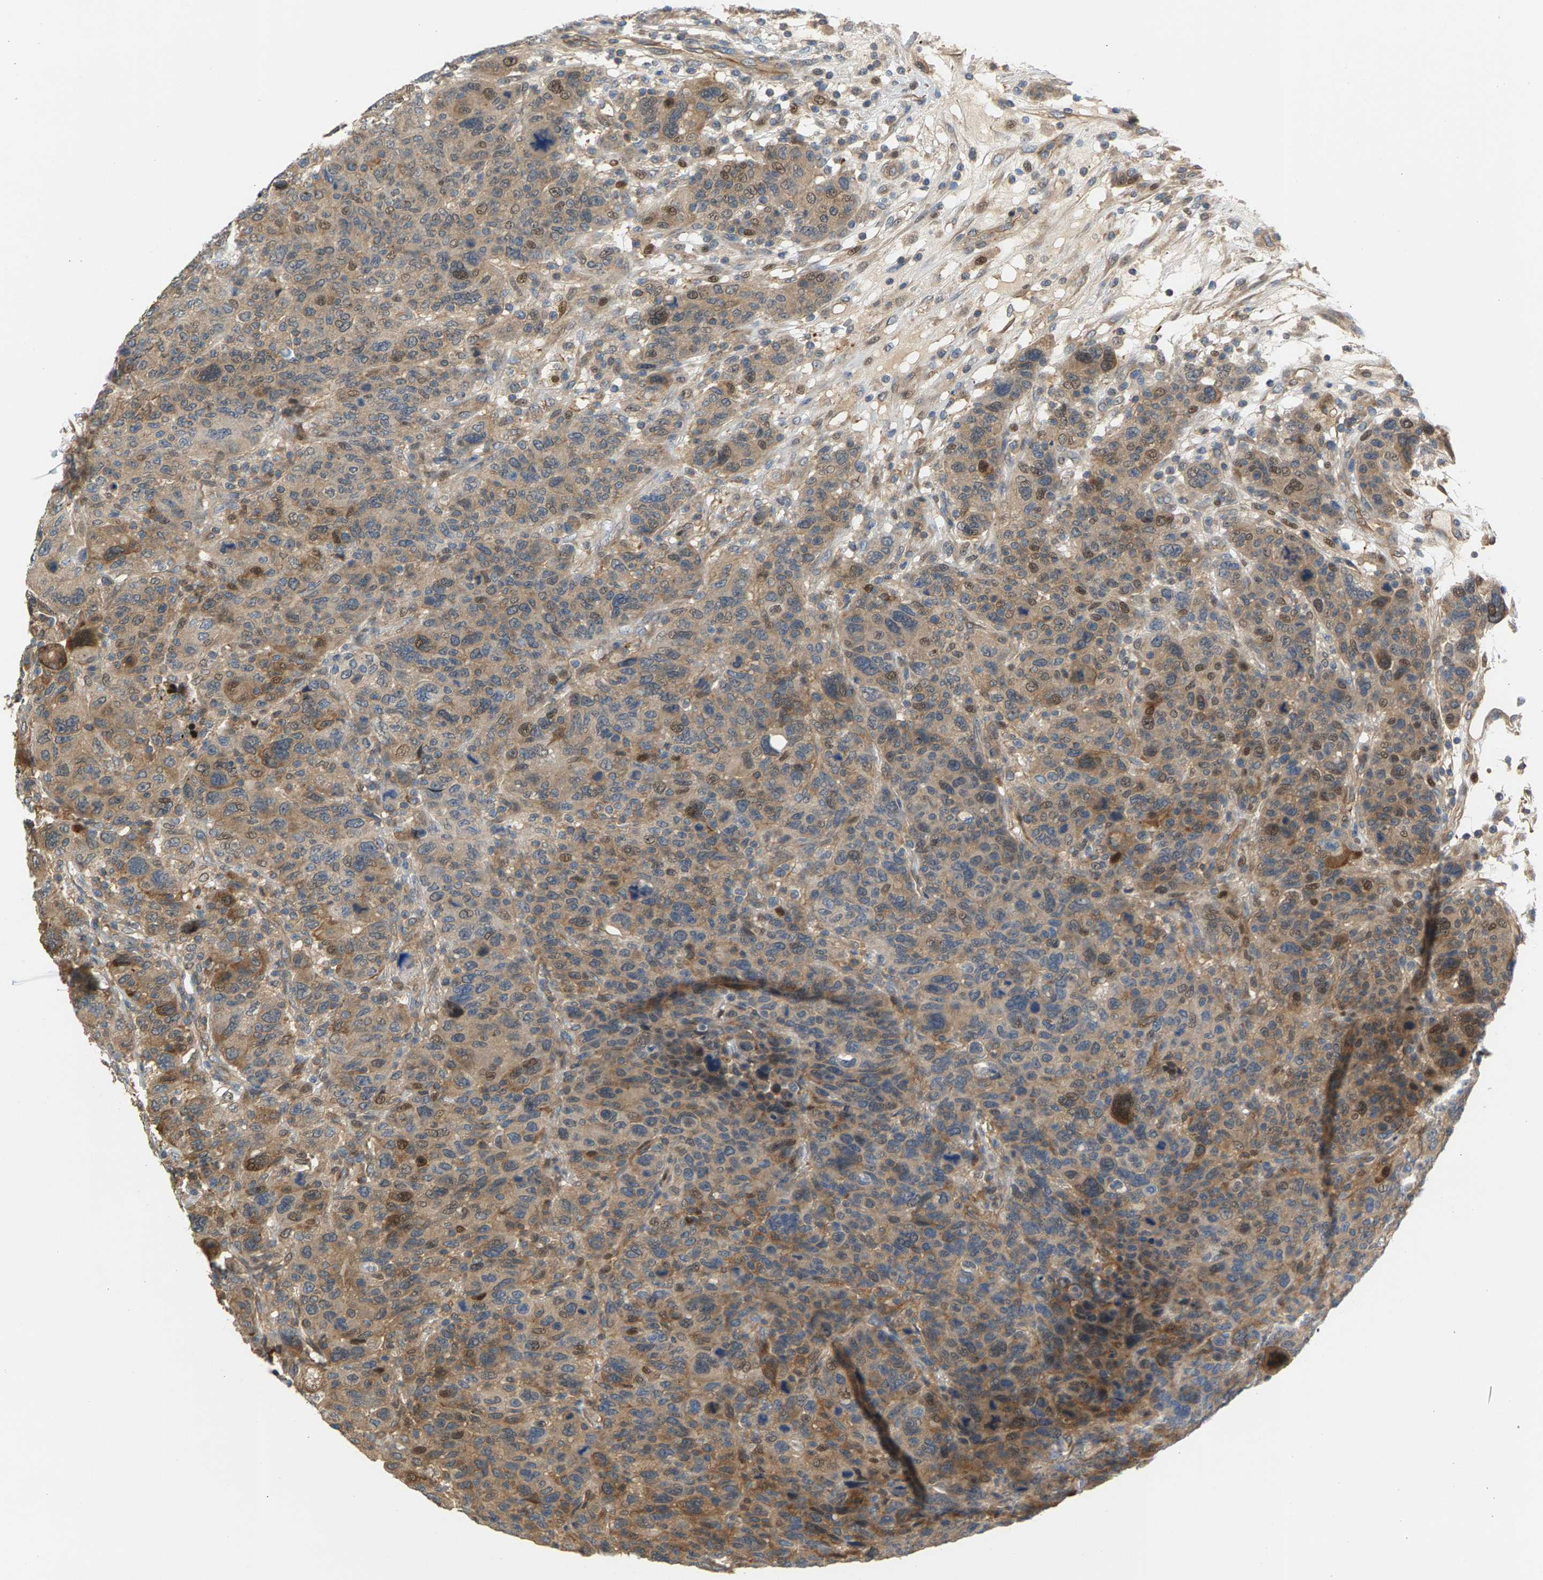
{"staining": {"intensity": "moderate", "quantity": ">75%", "location": "cytoplasmic/membranous,nuclear"}, "tissue": "breast cancer", "cell_type": "Tumor cells", "image_type": "cancer", "snomed": [{"axis": "morphology", "description": "Duct carcinoma"}, {"axis": "topography", "description": "Breast"}], "caption": "Protein staining of breast cancer tissue shows moderate cytoplasmic/membranous and nuclear staining in about >75% of tumor cells.", "gene": "KRTAP27-1", "patient": {"sex": "female", "age": 37}}